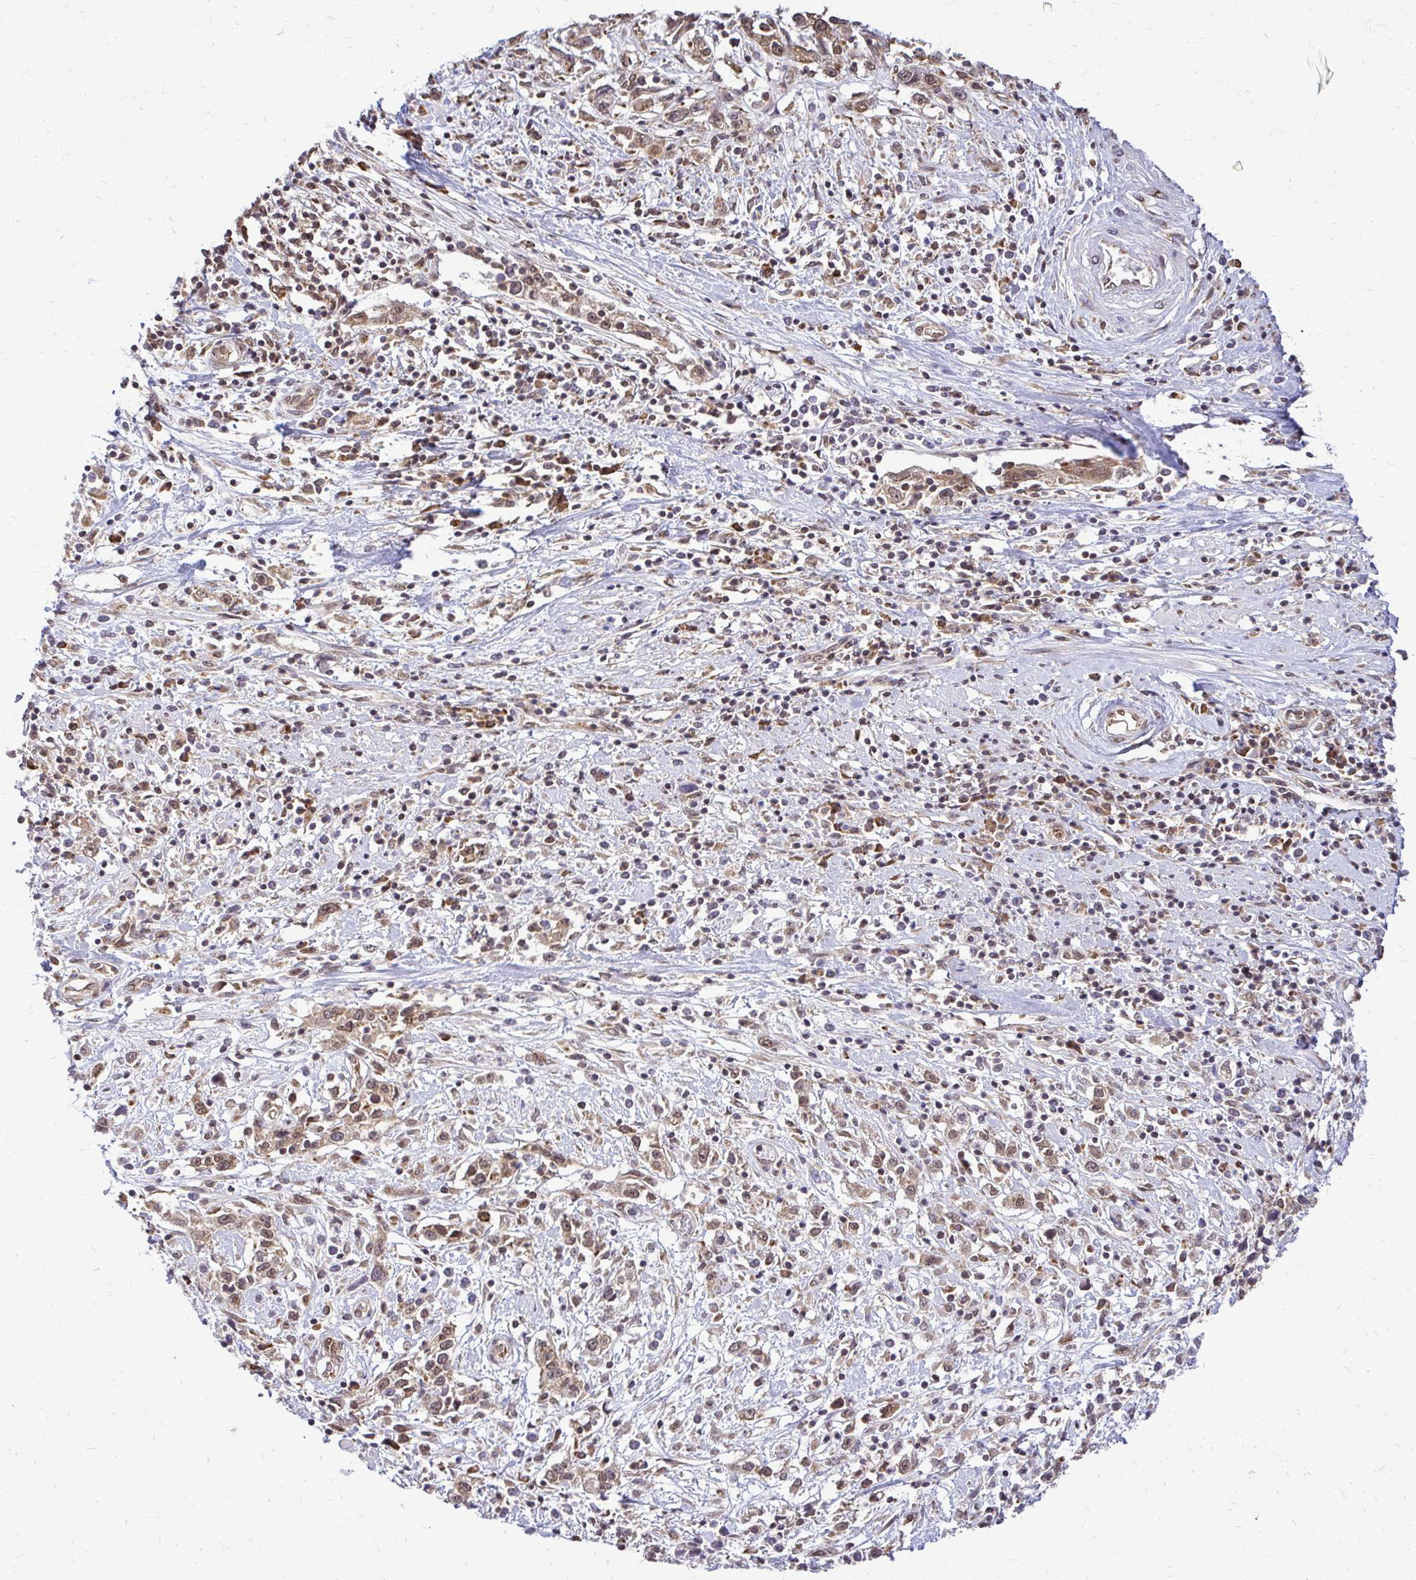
{"staining": {"intensity": "moderate", "quantity": ">75%", "location": "cytoplasmic/membranous,nuclear"}, "tissue": "cervical cancer", "cell_type": "Tumor cells", "image_type": "cancer", "snomed": [{"axis": "morphology", "description": "Adenocarcinoma, NOS"}, {"axis": "topography", "description": "Cervix"}], "caption": "The photomicrograph demonstrates a brown stain indicating the presence of a protein in the cytoplasmic/membranous and nuclear of tumor cells in adenocarcinoma (cervical).", "gene": "FMR1", "patient": {"sex": "female", "age": 40}}